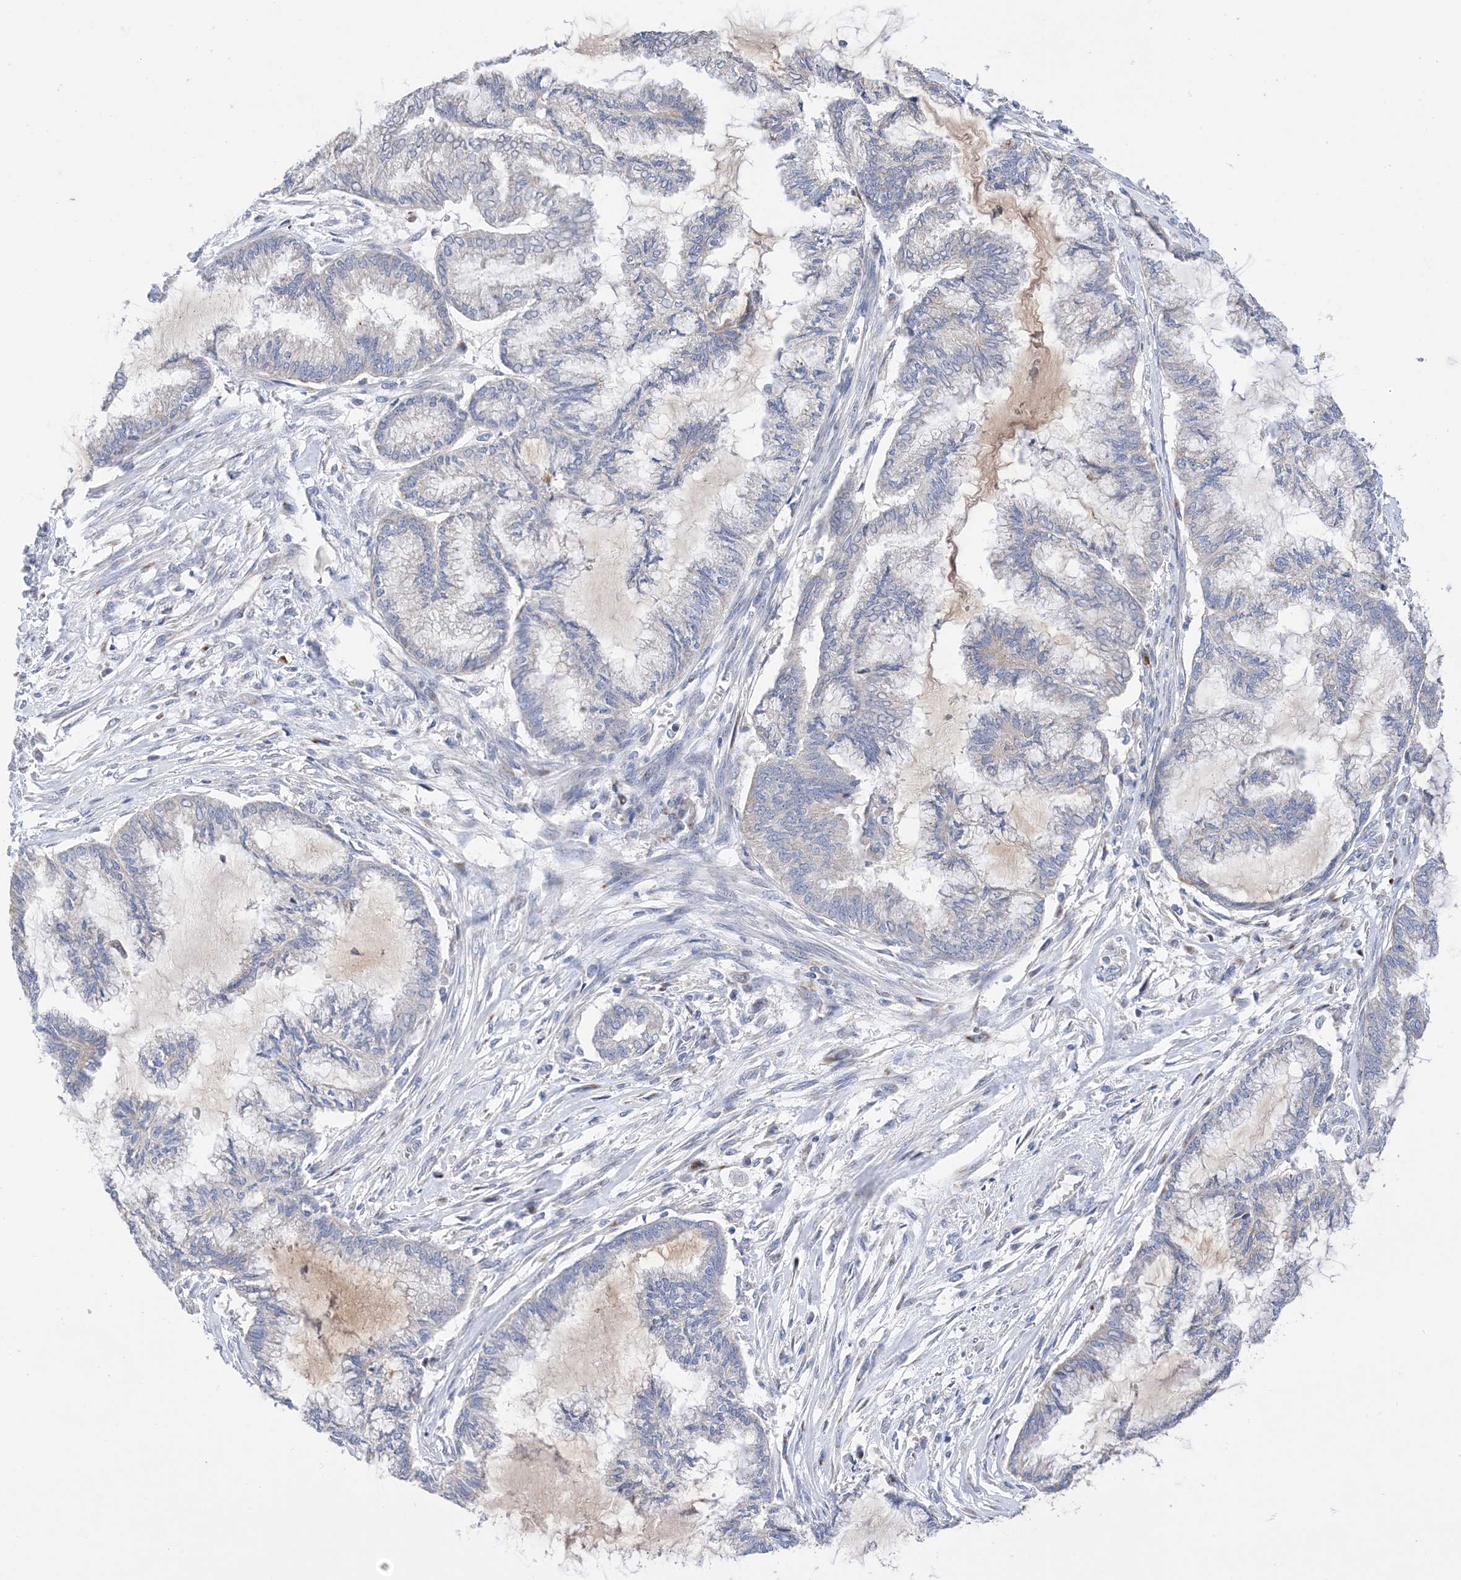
{"staining": {"intensity": "negative", "quantity": "none", "location": "none"}, "tissue": "endometrial cancer", "cell_type": "Tumor cells", "image_type": "cancer", "snomed": [{"axis": "morphology", "description": "Adenocarcinoma, NOS"}, {"axis": "topography", "description": "Endometrium"}], "caption": "This is a image of immunohistochemistry staining of endometrial adenocarcinoma, which shows no staining in tumor cells.", "gene": "PLK4", "patient": {"sex": "female", "age": 86}}